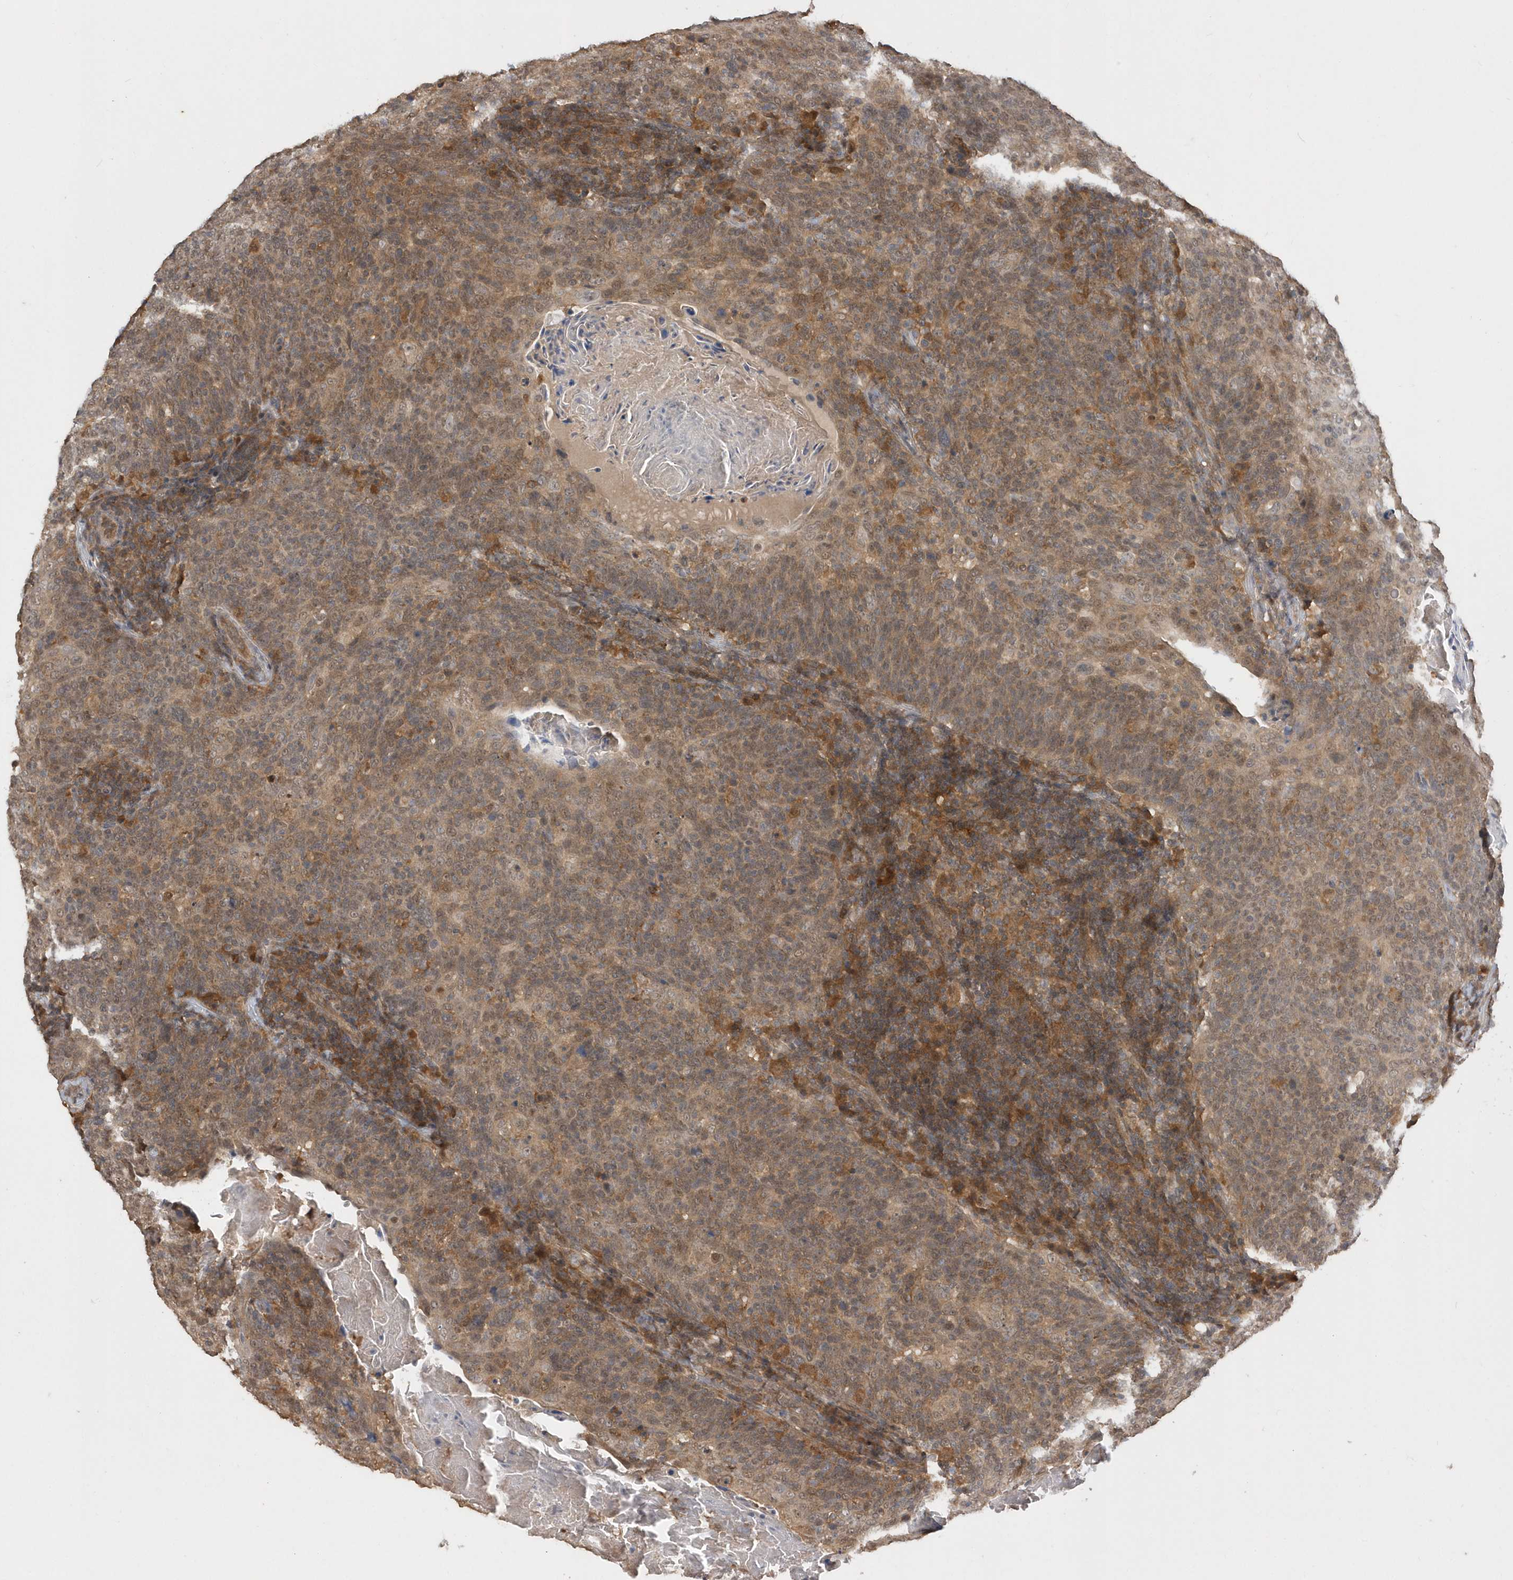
{"staining": {"intensity": "moderate", "quantity": ">75%", "location": "cytoplasmic/membranous"}, "tissue": "head and neck cancer", "cell_type": "Tumor cells", "image_type": "cancer", "snomed": [{"axis": "morphology", "description": "Squamous cell carcinoma, NOS"}, {"axis": "morphology", "description": "Squamous cell carcinoma, metastatic, NOS"}, {"axis": "topography", "description": "Lymph node"}, {"axis": "topography", "description": "Head-Neck"}], "caption": "Human head and neck cancer (squamous cell carcinoma) stained with a protein marker exhibits moderate staining in tumor cells.", "gene": "RPE", "patient": {"sex": "male", "age": 62}}